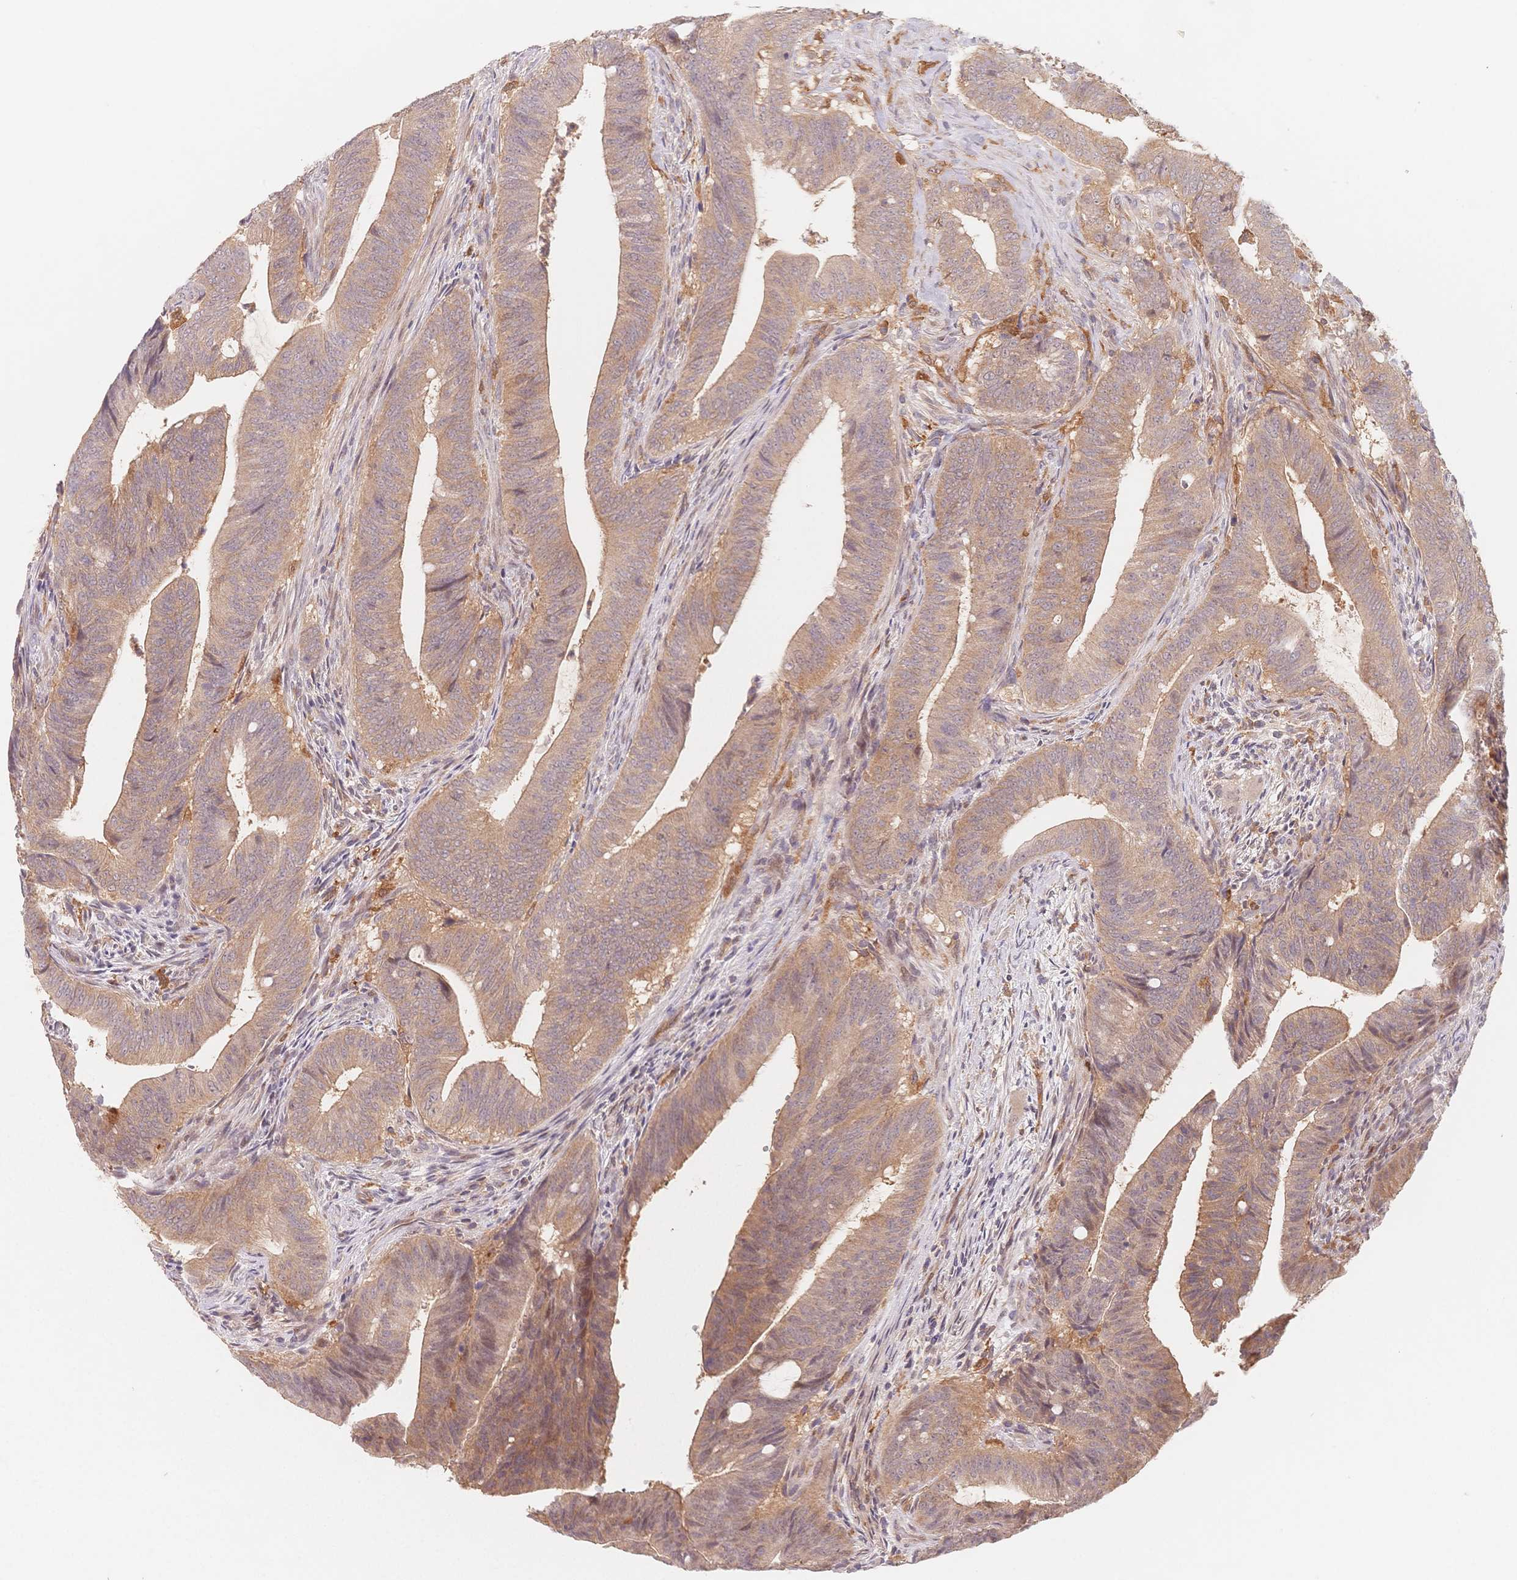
{"staining": {"intensity": "moderate", "quantity": ">75%", "location": "cytoplasmic/membranous"}, "tissue": "colorectal cancer", "cell_type": "Tumor cells", "image_type": "cancer", "snomed": [{"axis": "morphology", "description": "Adenocarcinoma, NOS"}, {"axis": "topography", "description": "Colon"}], "caption": "An image of adenocarcinoma (colorectal) stained for a protein shows moderate cytoplasmic/membranous brown staining in tumor cells.", "gene": "C12orf75", "patient": {"sex": "female", "age": 43}}